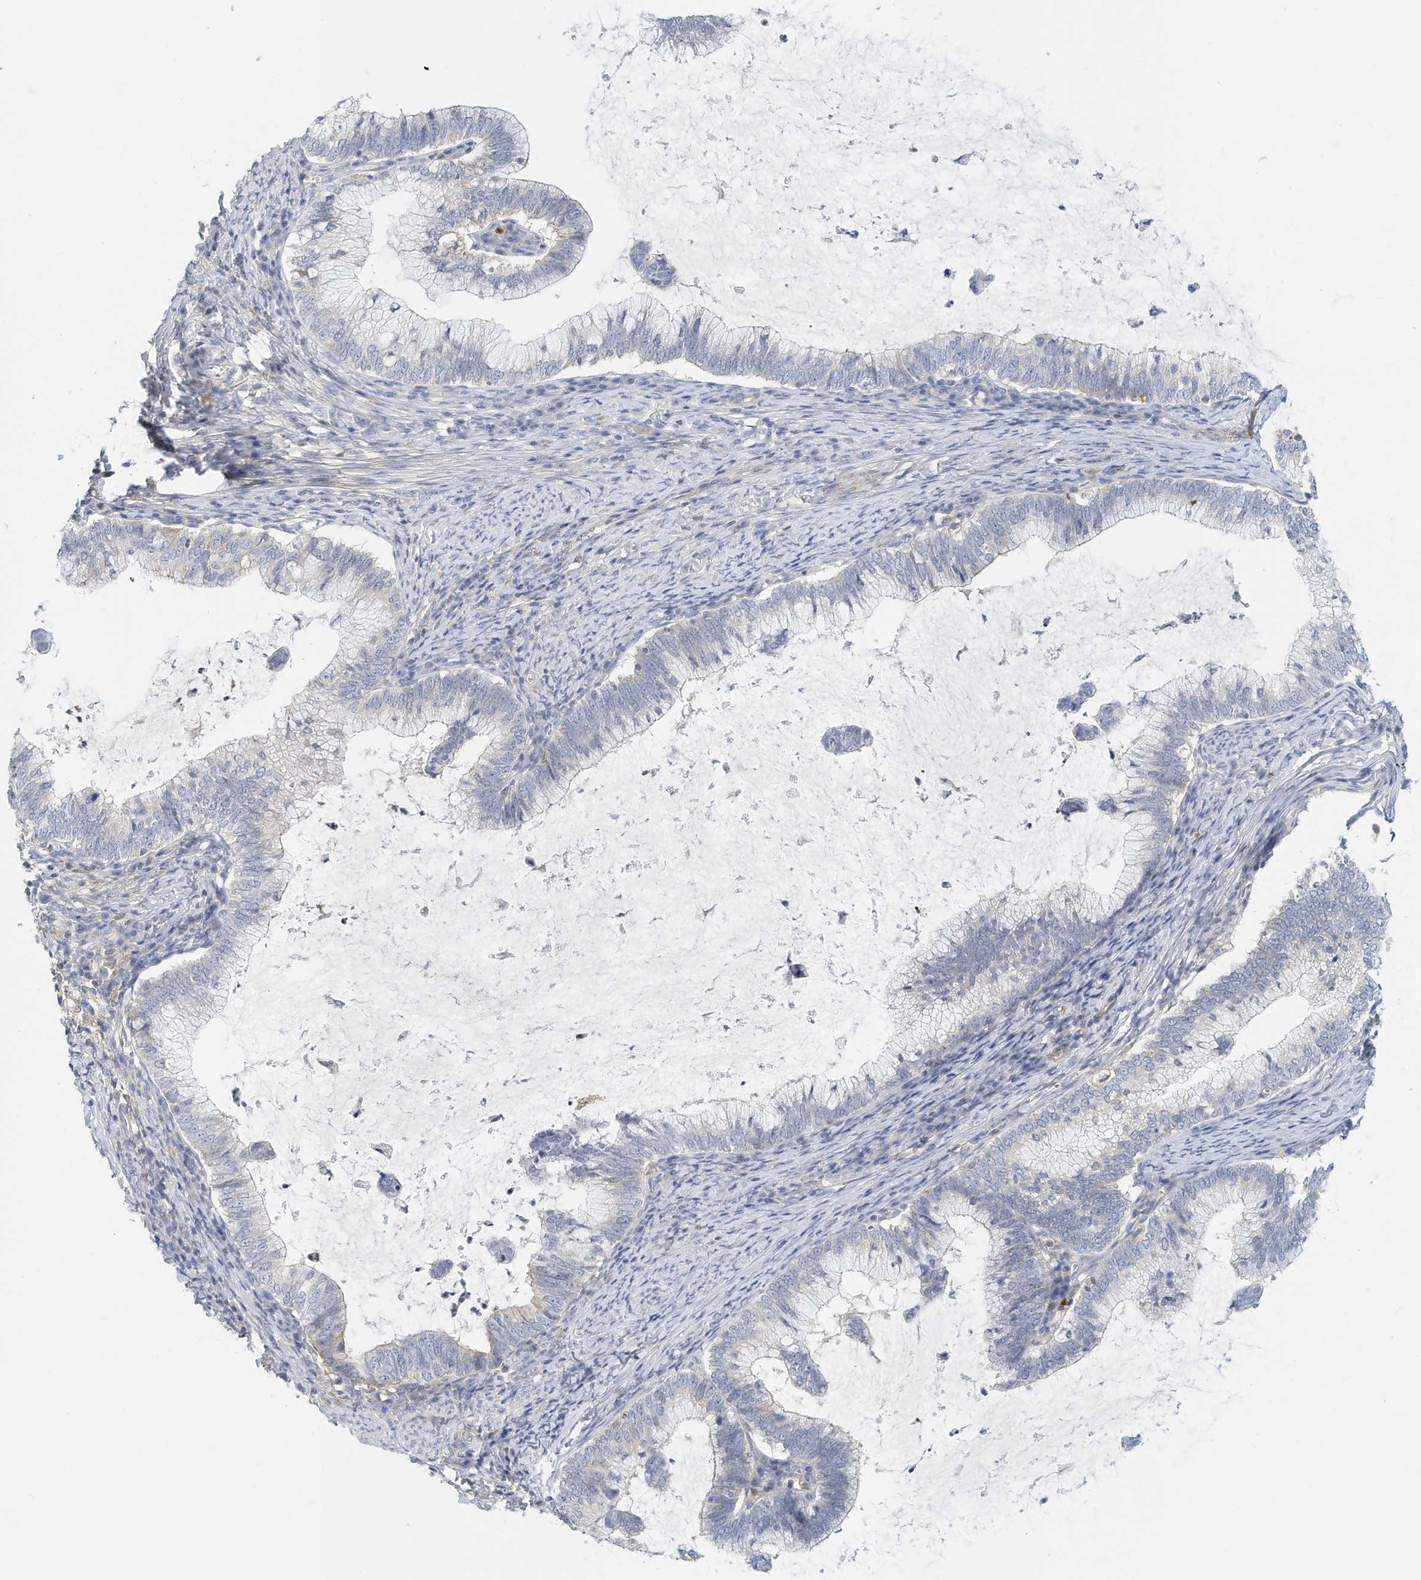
{"staining": {"intensity": "negative", "quantity": "none", "location": "none"}, "tissue": "cervical cancer", "cell_type": "Tumor cells", "image_type": "cancer", "snomed": [{"axis": "morphology", "description": "Adenocarcinoma, NOS"}, {"axis": "topography", "description": "Cervix"}], "caption": "This is a histopathology image of IHC staining of cervical adenocarcinoma, which shows no staining in tumor cells.", "gene": "MICAL1", "patient": {"sex": "female", "age": 36}}